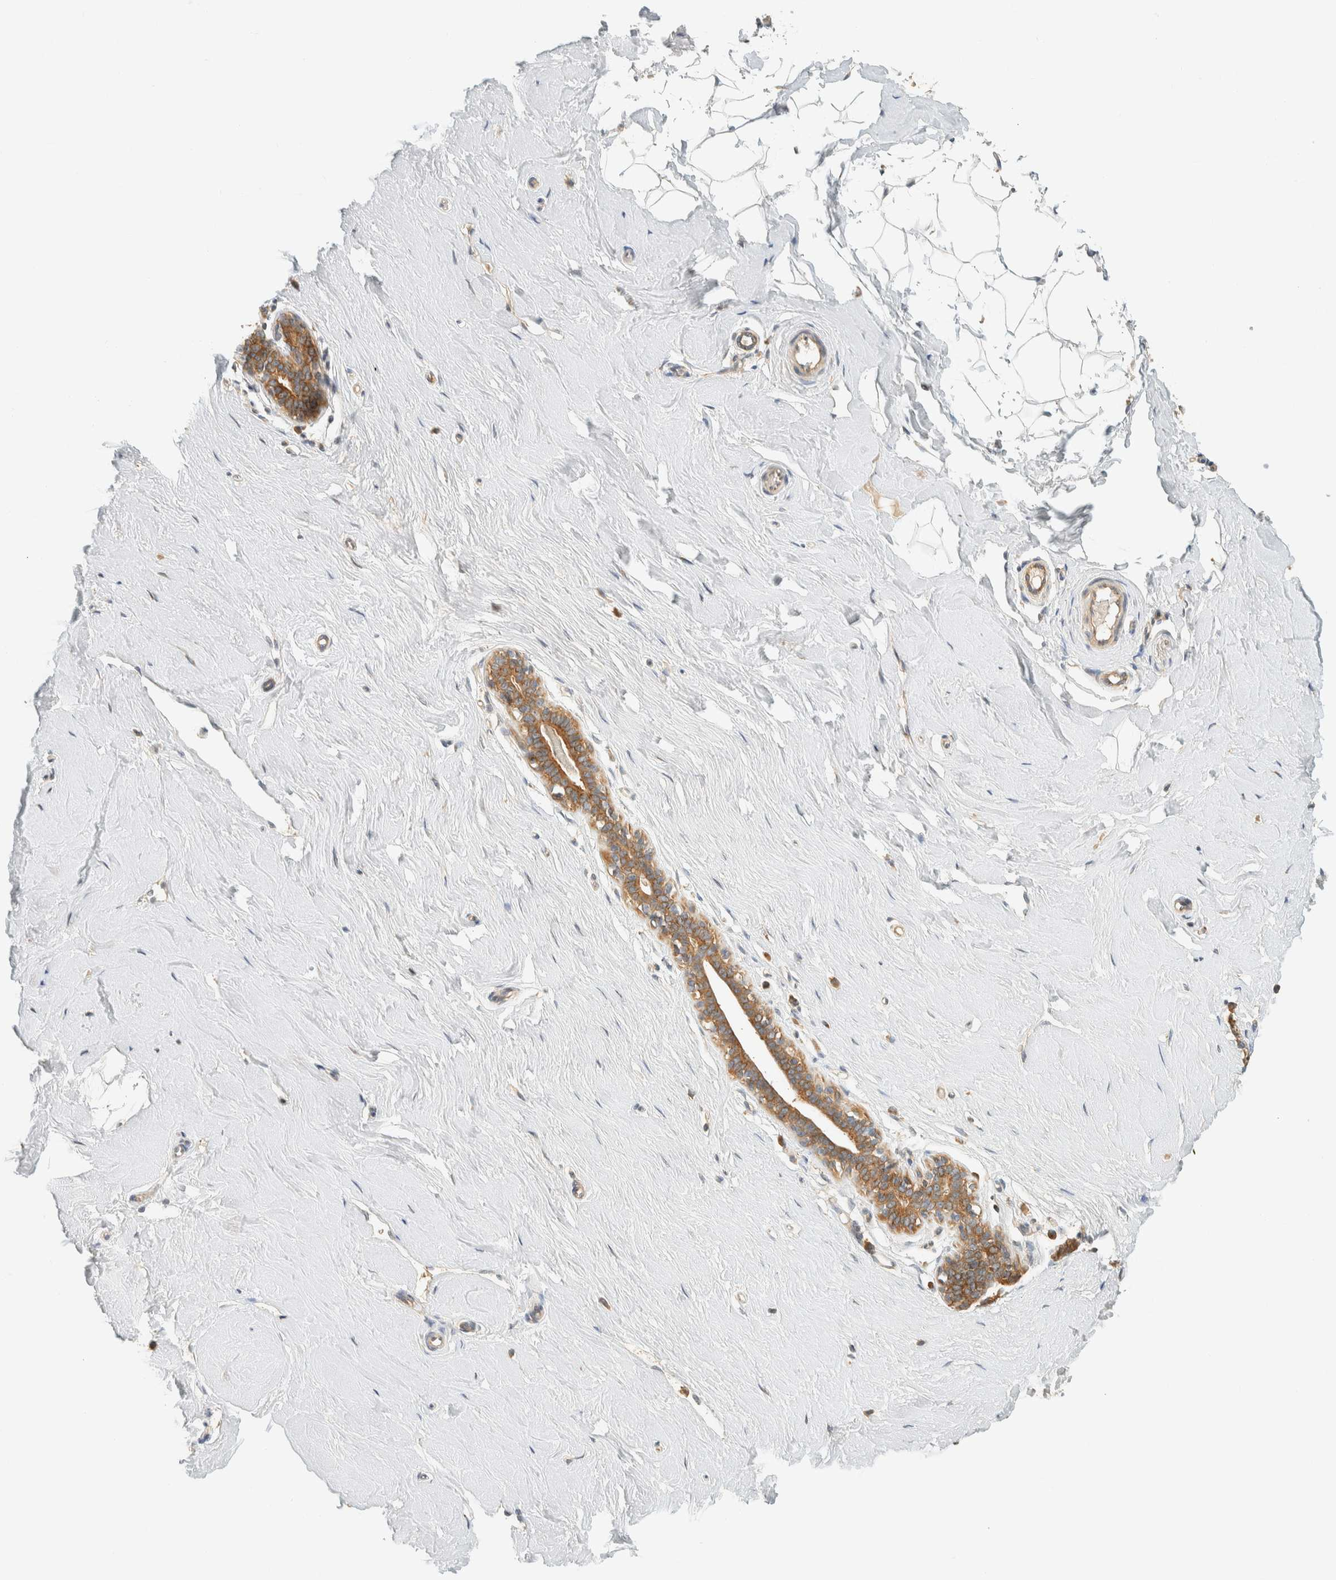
{"staining": {"intensity": "negative", "quantity": "none", "location": "none"}, "tissue": "breast", "cell_type": "Adipocytes", "image_type": "normal", "snomed": [{"axis": "morphology", "description": "Normal tissue, NOS"}, {"axis": "topography", "description": "Breast"}], "caption": "Protein analysis of normal breast exhibits no significant staining in adipocytes.", "gene": "ARFGEF1", "patient": {"sex": "female", "age": 23}}